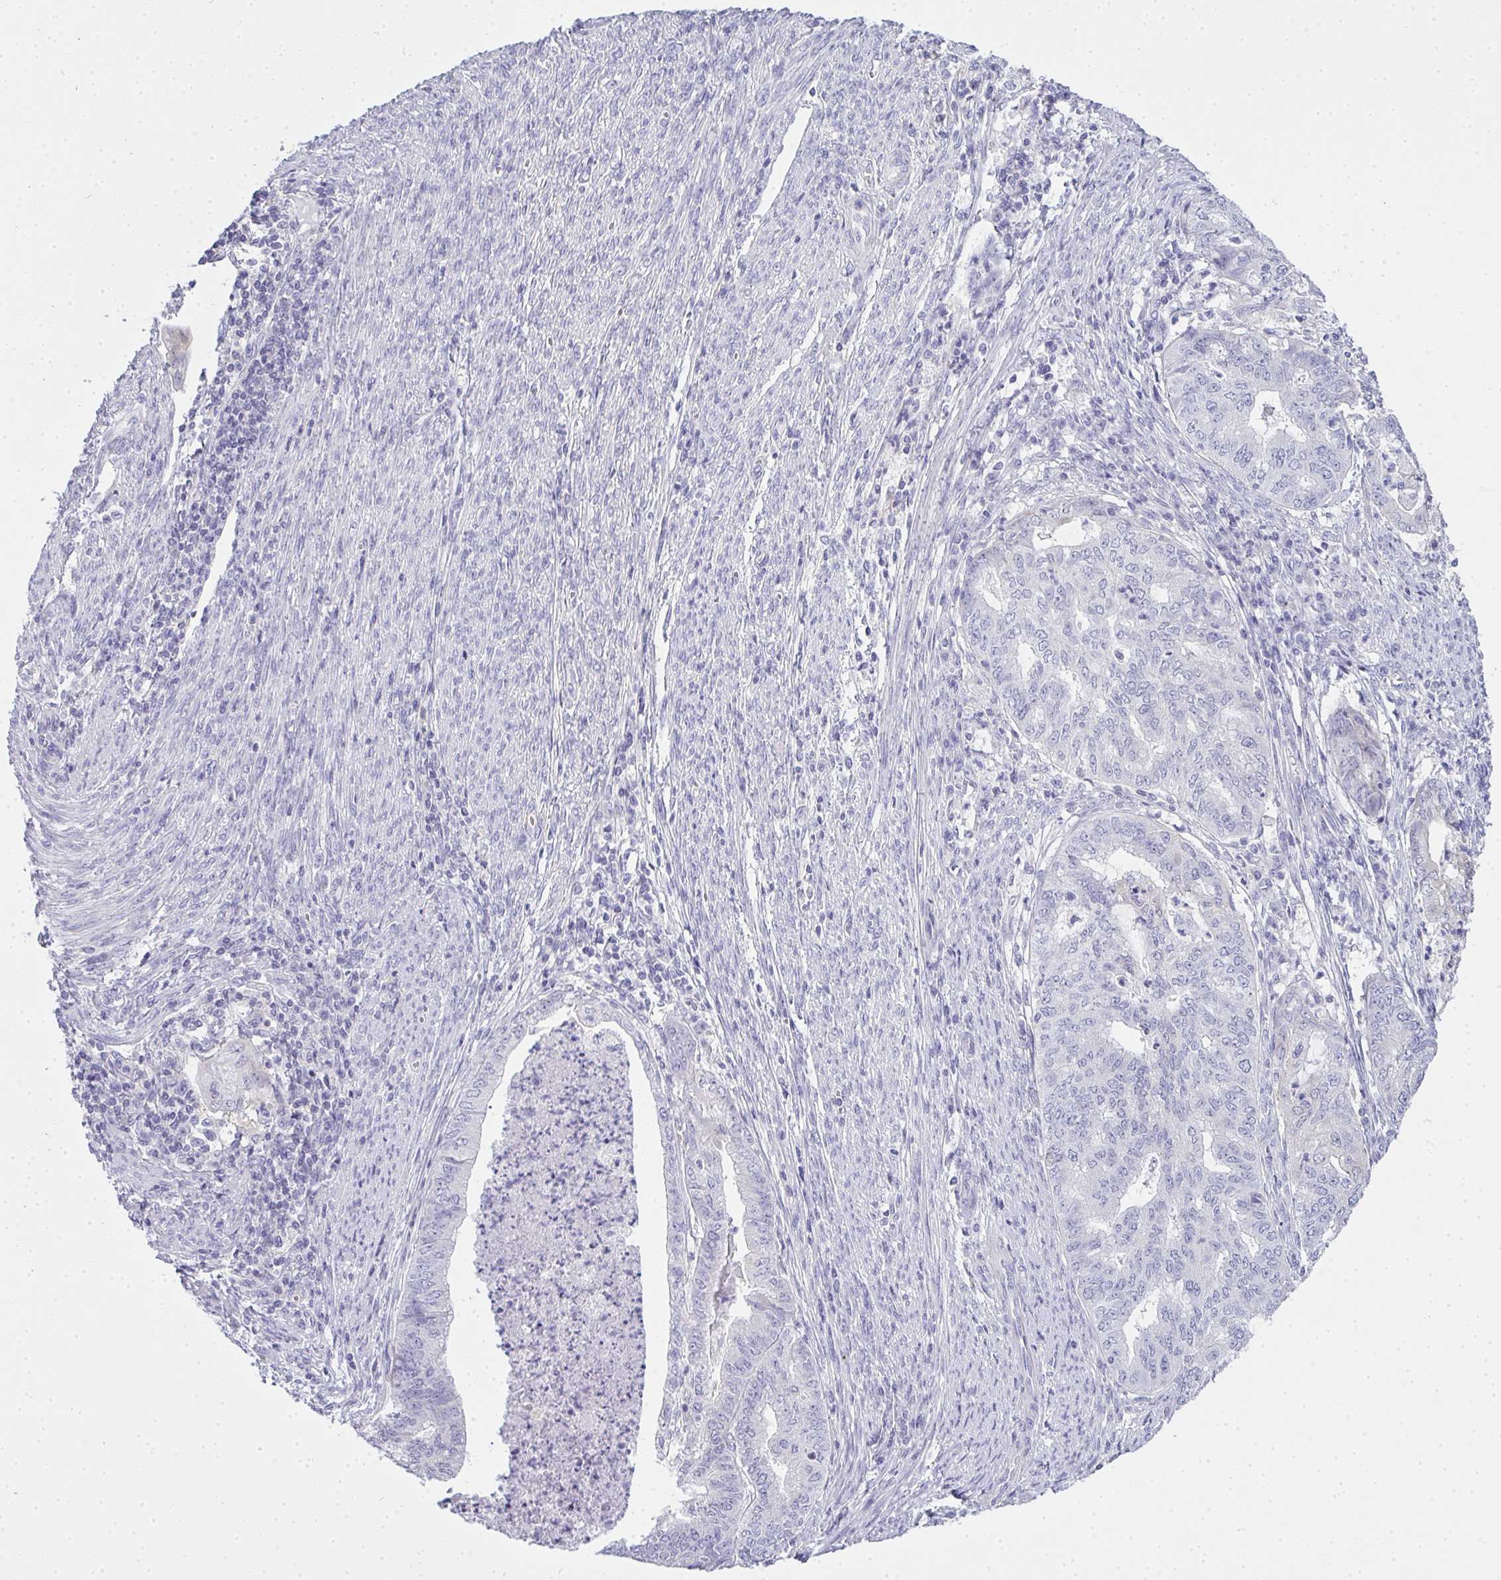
{"staining": {"intensity": "negative", "quantity": "none", "location": "none"}, "tissue": "endometrial cancer", "cell_type": "Tumor cells", "image_type": "cancer", "snomed": [{"axis": "morphology", "description": "Adenocarcinoma, NOS"}, {"axis": "topography", "description": "Endometrium"}], "caption": "Tumor cells show no significant staining in endometrial cancer (adenocarcinoma). (DAB (3,3'-diaminobenzidine) immunohistochemistry with hematoxylin counter stain).", "gene": "GSDMB", "patient": {"sex": "female", "age": 79}}